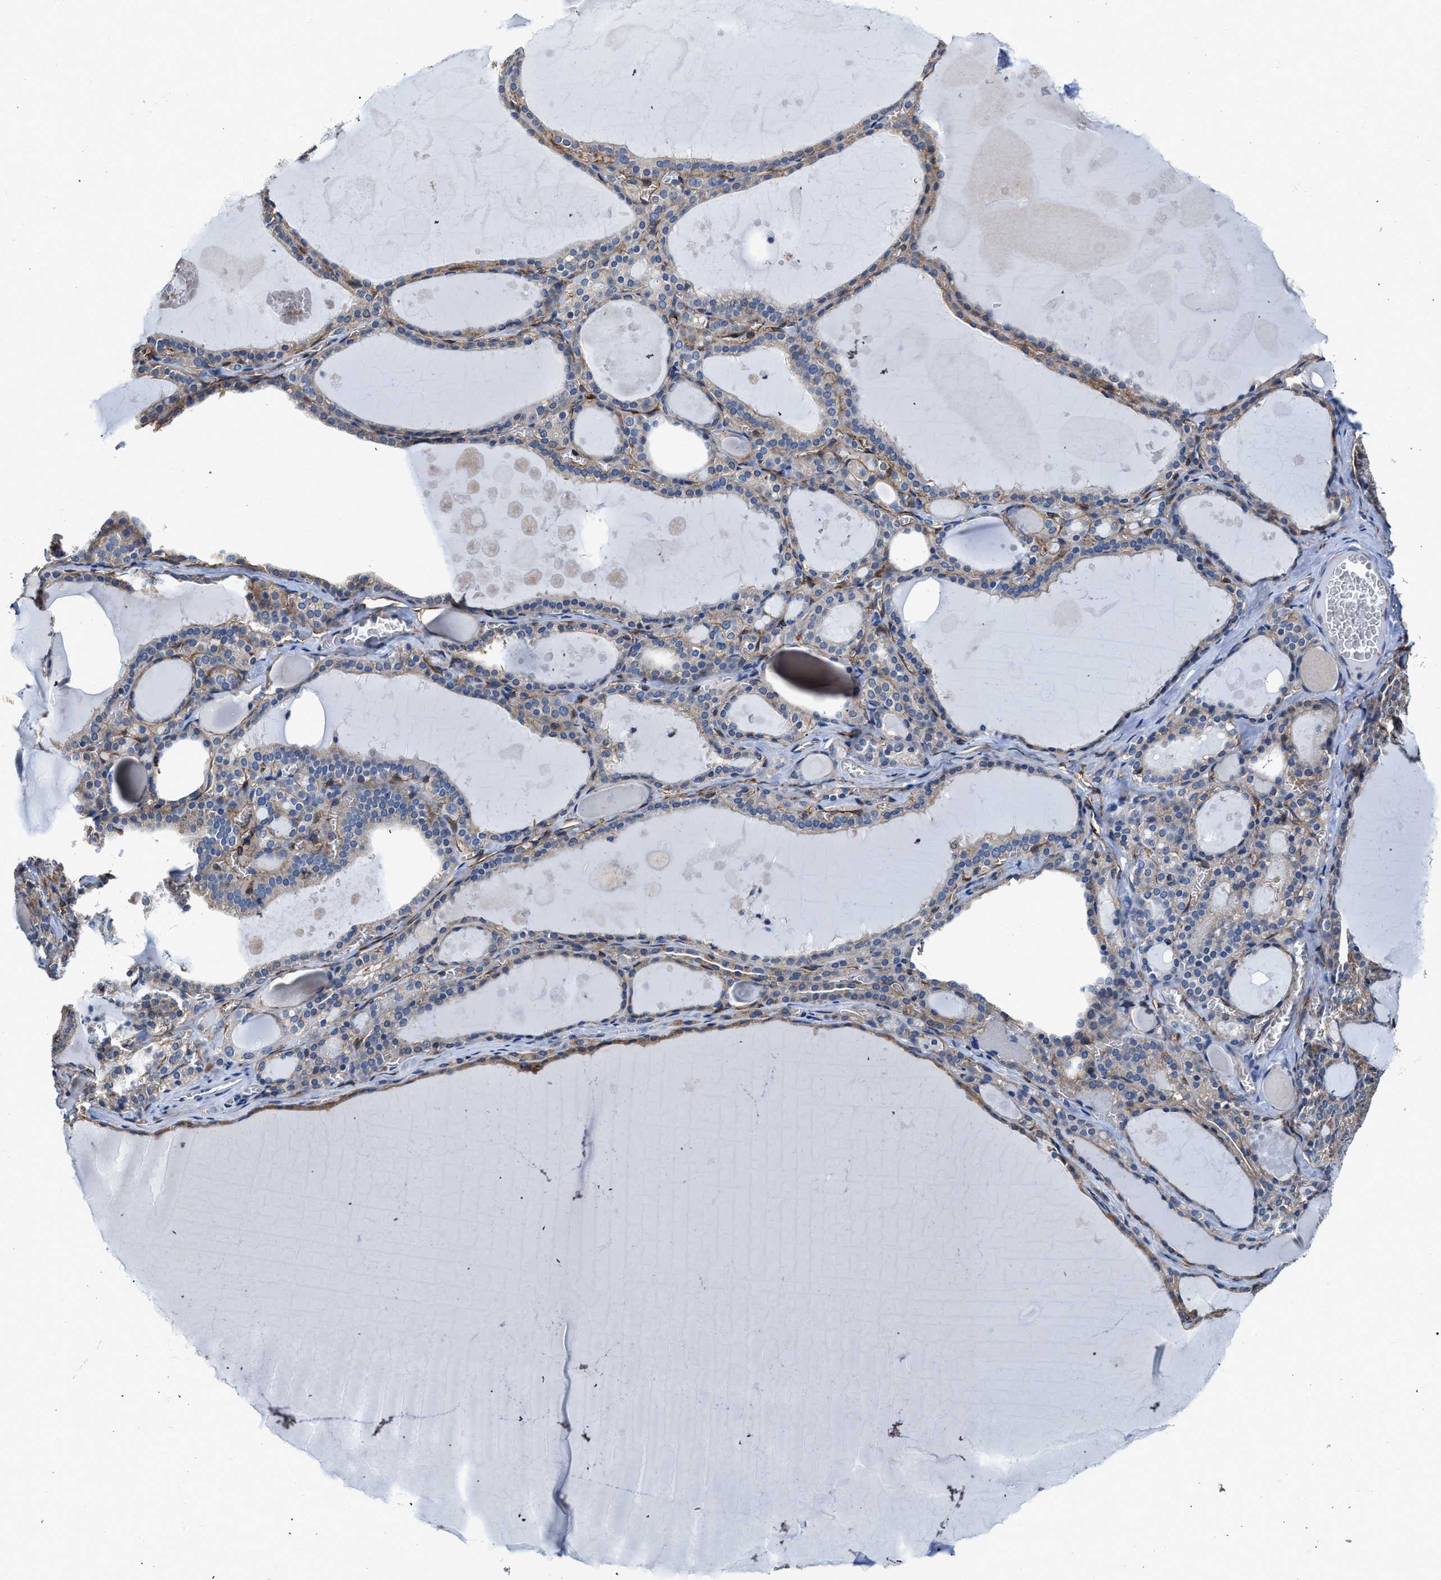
{"staining": {"intensity": "weak", "quantity": ">75%", "location": "cytoplasmic/membranous"}, "tissue": "thyroid gland", "cell_type": "Glandular cells", "image_type": "normal", "snomed": [{"axis": "morphology", "description": "Normal tissue, NOS"}, {"axis": "topography", "description": "Thyroid gland"}], "caption": "A brown stain labels weak cytoplasmic/membranous positivity of a protein in glandular cells of unremarkable human thyroid gland.", "gene": "C22orf42", "patient": {"sex": "male", "age": 56}}